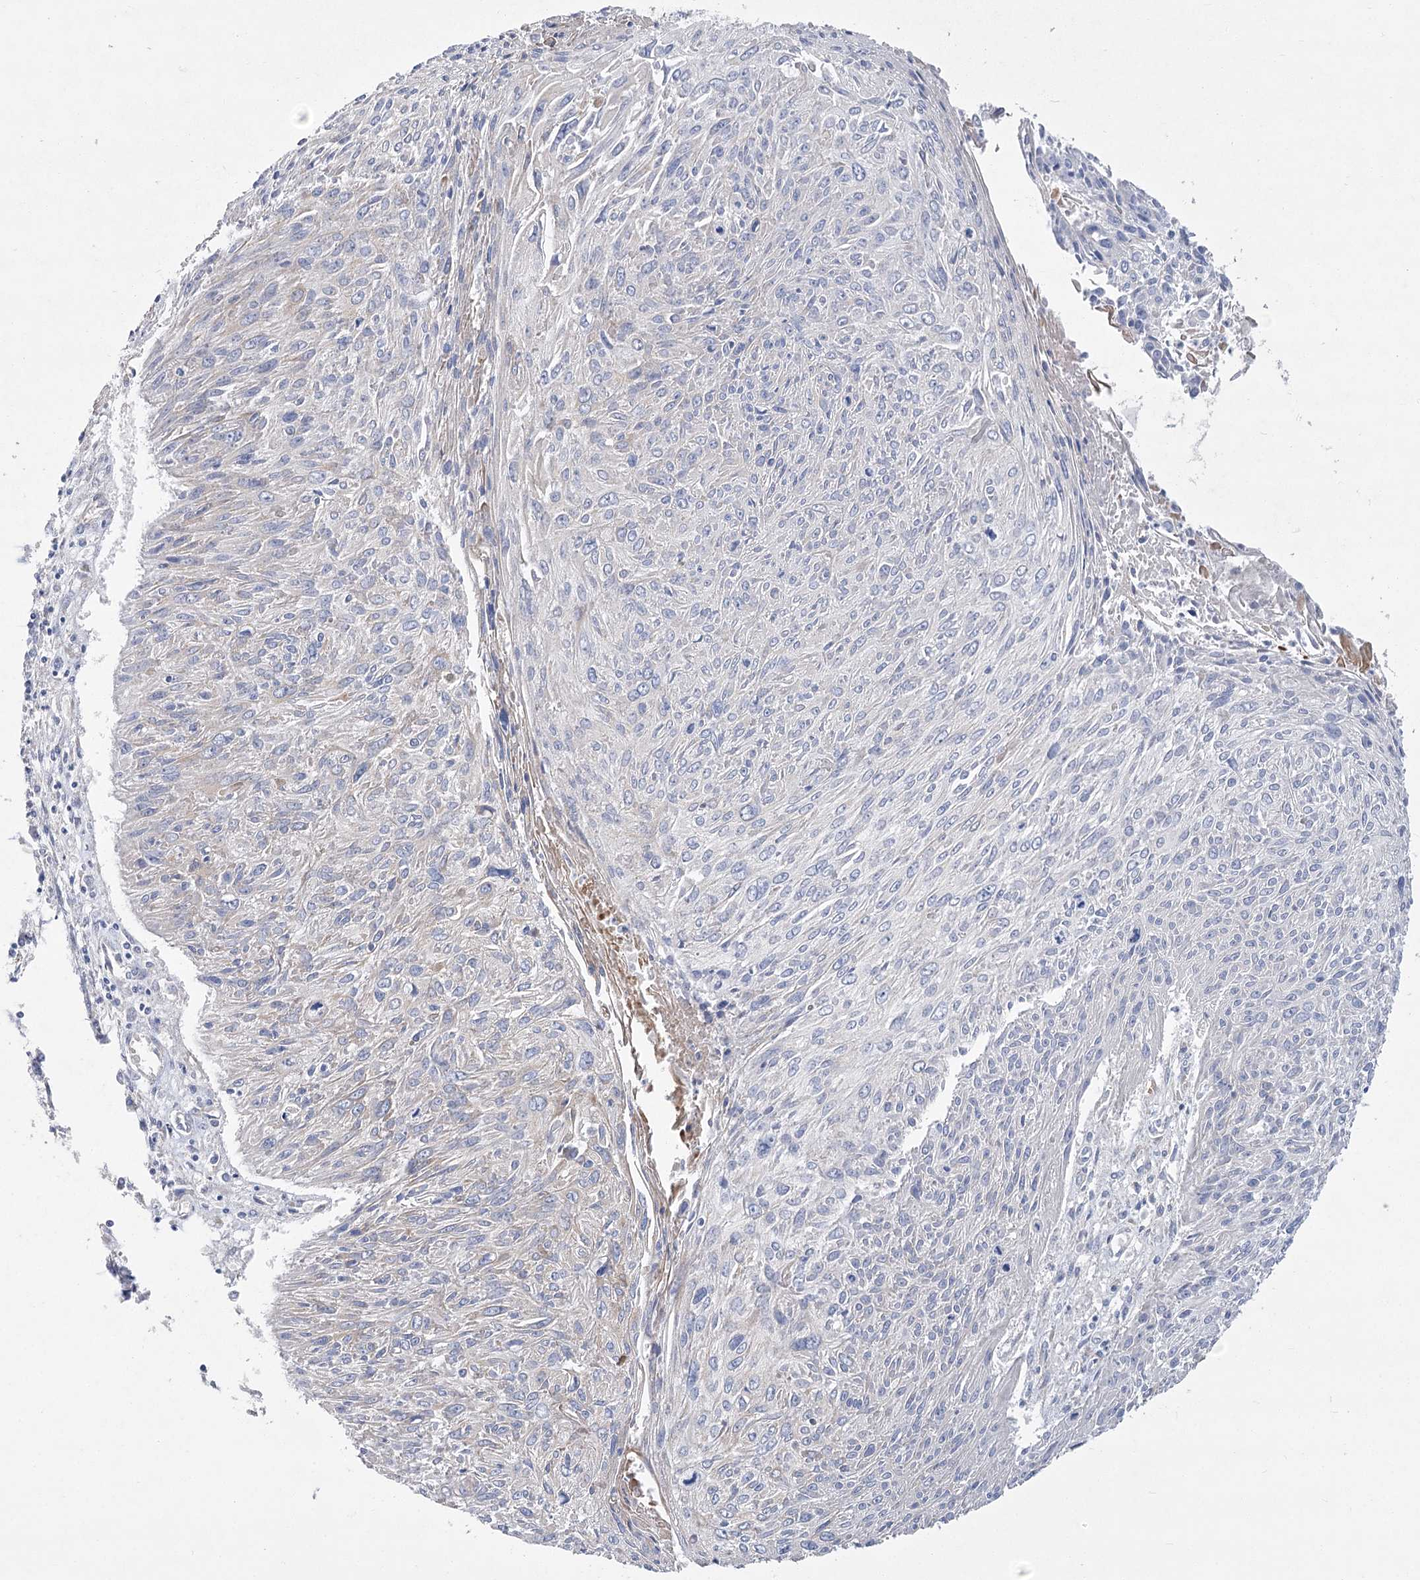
{"staining": {"intensity": "negative", "quantity": "none", "location": "none"}, "tissue": "cervical cancer", "cell_type": "Tumor cells", "image_type": "cancer", "snomed": [{"axis": "morphology", "description": "Squamous cell carcinoma, NOS"}, {"axis": "topography", "description": "Cervix"}], "caption": "An immunohistochemistry image of cervical cancer is shown. There is no staining in tumor cells of cervical cancer. (DAB (3,3'-diaminobenzidine) immunohistochemistry (IHC), high magnification).", "gene": "SLC9A3", "patient": {"sex": "female", "age": 51}}